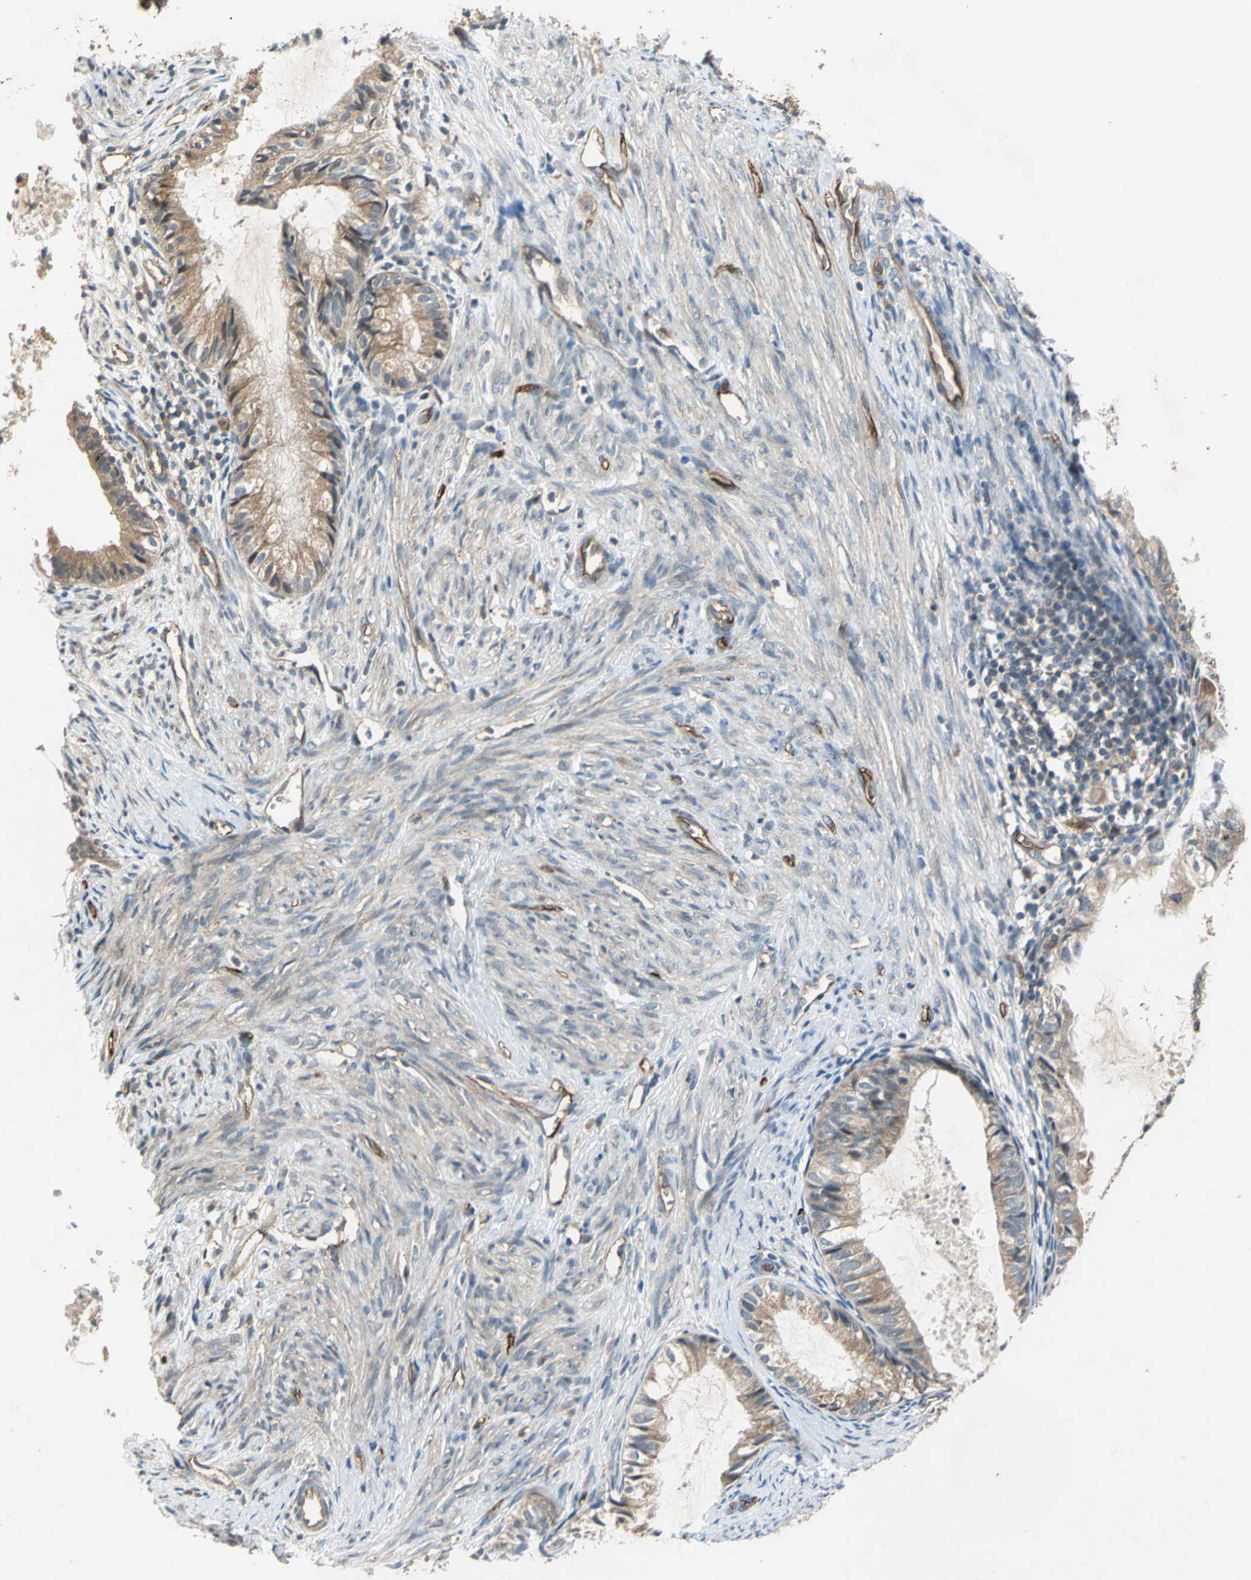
{"staining": {"intensity": "weak", "quantity": ">75%", "location": "cytoplasmic/membranous"}, "tissue": "cervical cancer", "cell_type": "Tumor cells", "image_type": "cancer", "snomed": [{"axis": "morphology", "description": "Normal tissue, NOS"}, {"axis": "morphology", "description": "Adenocarcinoma, NOS"}, {"axis": "topography", "description": "Cervix"}, {"axis": "topography", "description": "Endometrium"}], "caption": "Human adenocarcinoma (cervical) stained for a protein (brown) reveals weak cytoplasmic/membranous positive positivity in approximately >75% of tumor cells.", "gene": "EMCN", "patient": {"sex": "female", "age": 86}}